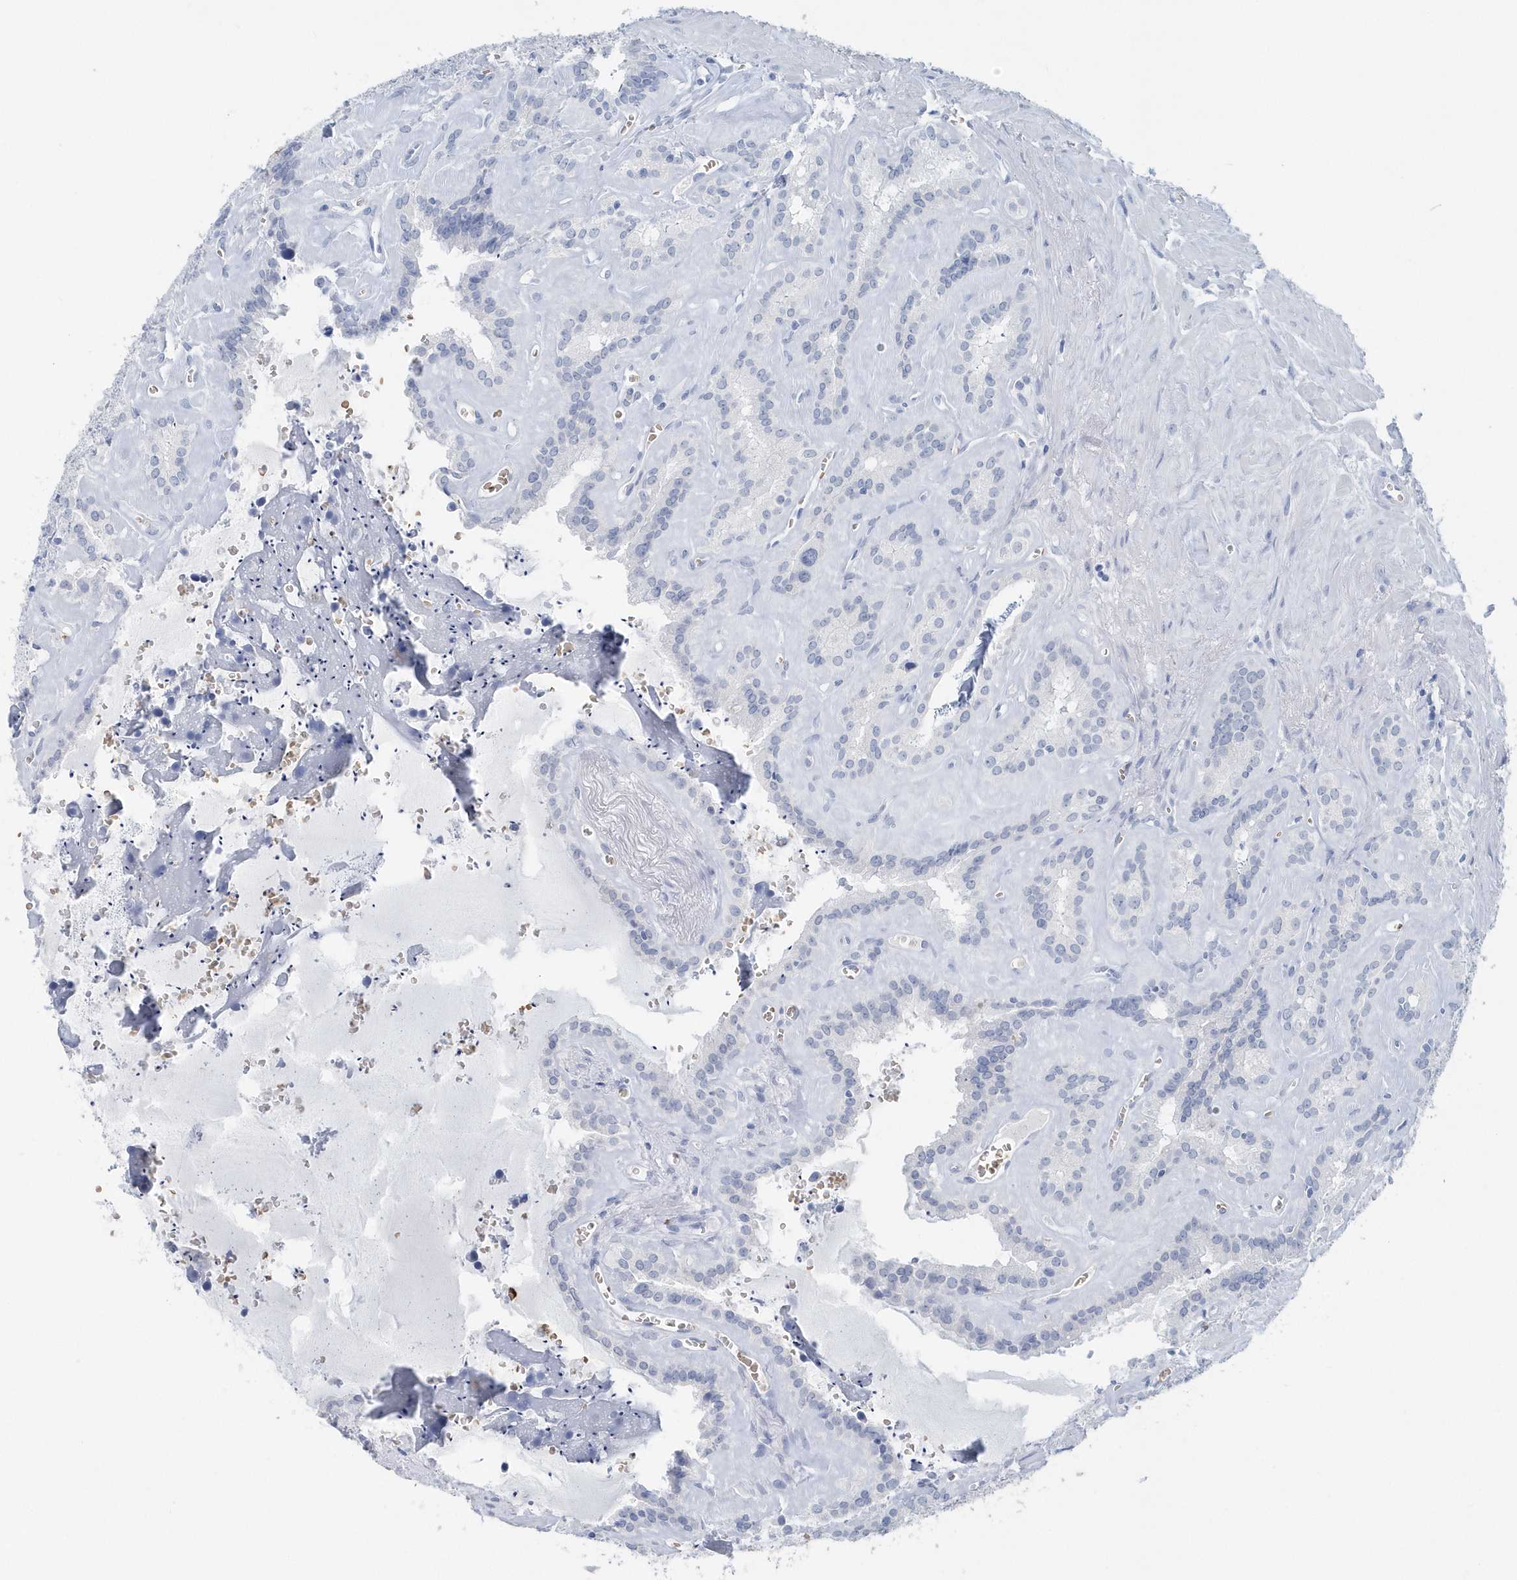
{"staining": {"intensity": "negative", "quantity": "none", "location": "none"}, "tissue": "seminal vesicle", "cell_type": "Glandular cells", "image_type": "normal", "snomed": [{"axis": "morphology", "description": "Normal tissue, NOS"}, {"axis": "topography", "description": "Prostate"}, {"axis": "topography", "description": "Seminal veicle"}], "caption": "This is a photomicrograph of IHC staining of normal seminal vesicle, which shows no staining in glandular cells. The staining was performed using DAB to visualize the protein expression in brown, while the nuclei were stained in blue with hematoxylin (Magnification: 20x).", "gene": "HBA2", "patient": {"sex": "male", "age": 59}}